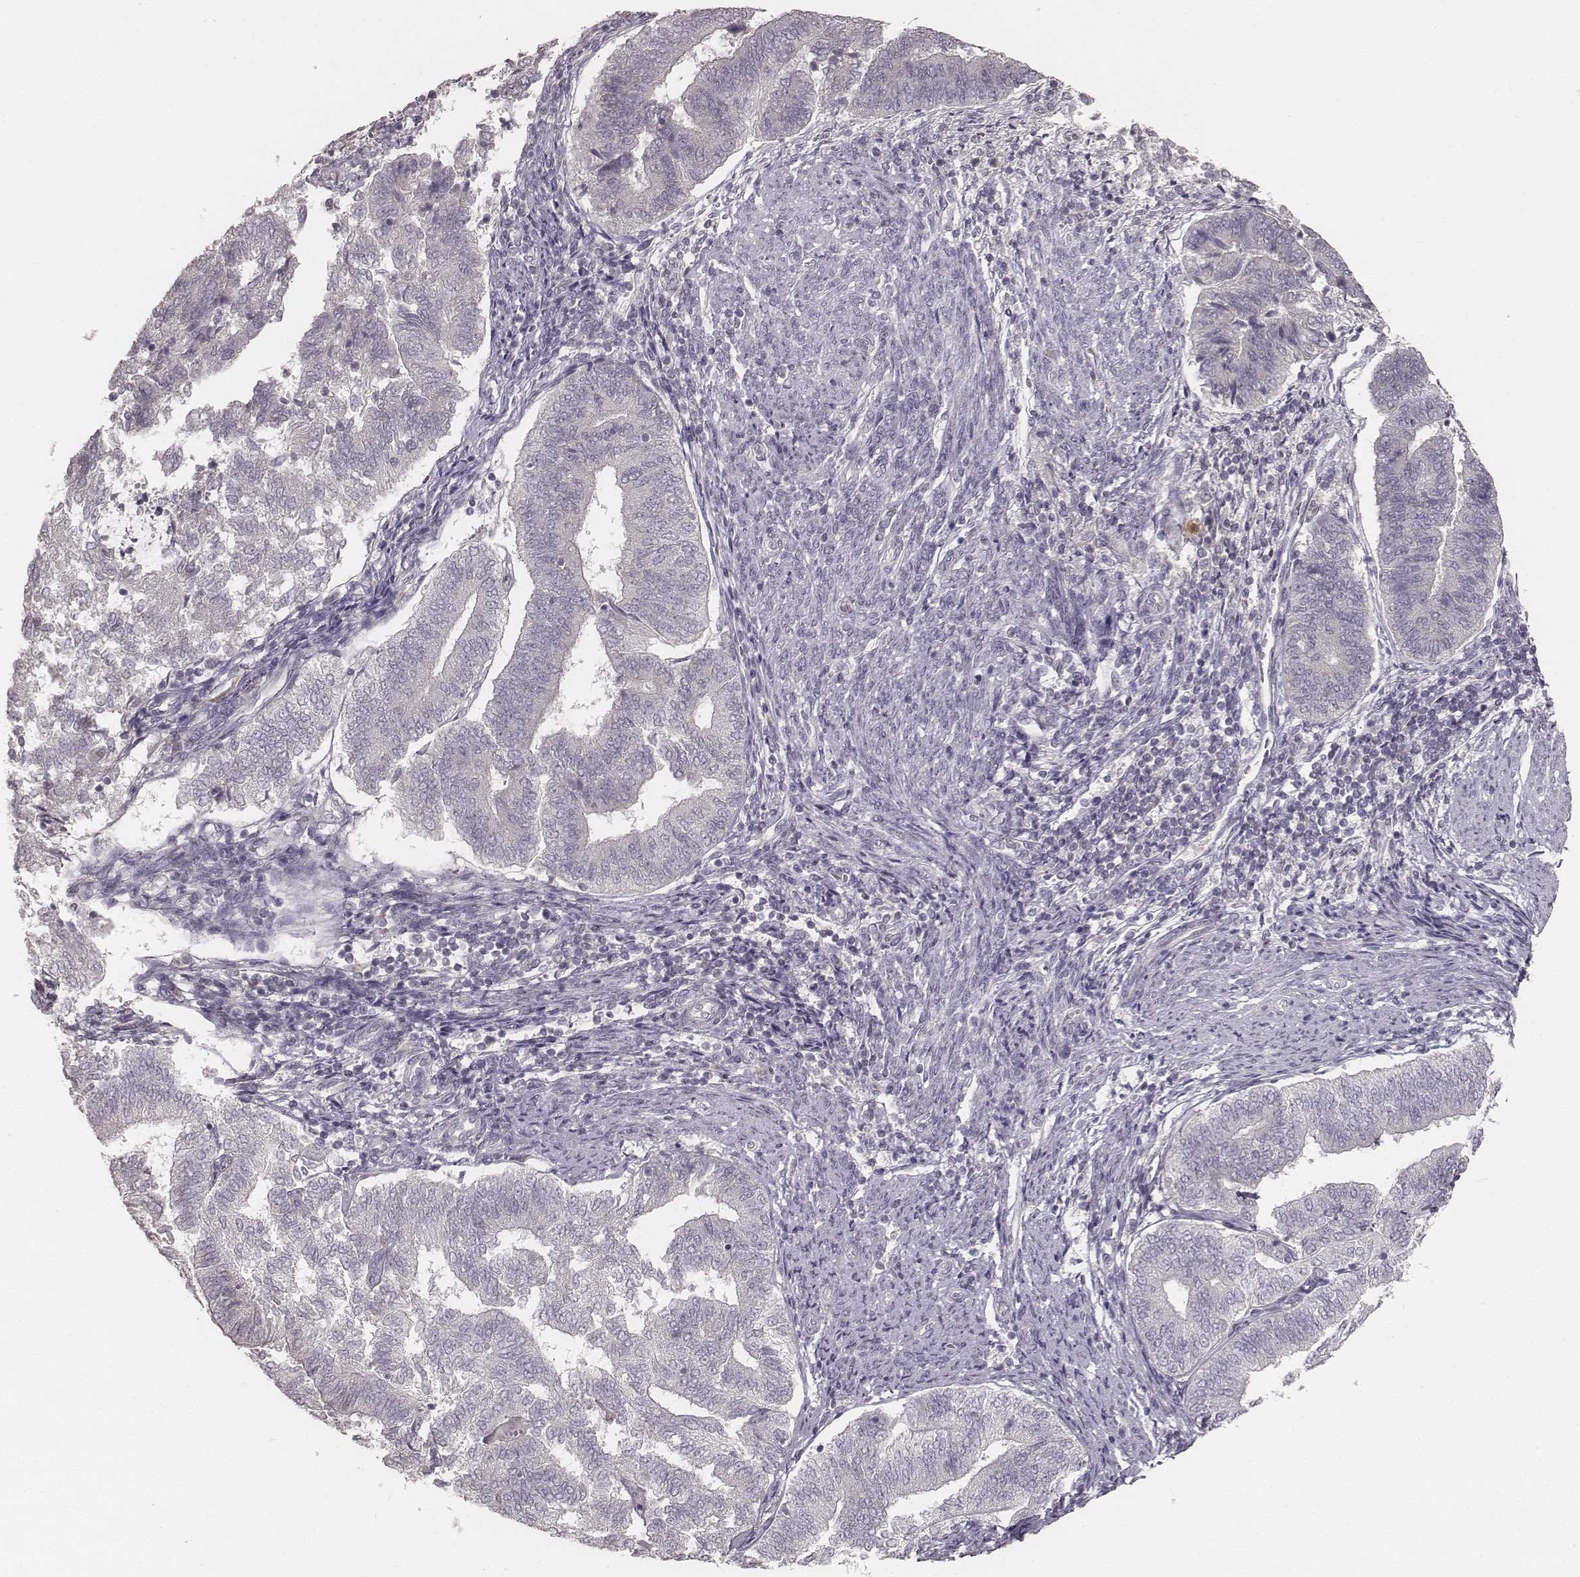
{"staining": {"intensity": "negative", "quantity": "none", "location": "none"}, "tissue": "endometrial cancer", "cell_type": "Tumor cells", "image_type": "cancer", "snomed": [{"axis": "morphology", "description": "Adenocarcinoma, NOS"}, {"axis": "topography", "description": "Endometrium"}], "caption": "This is an IHC image of human endometrial cancer. There is no staining in tumor cells.", "gene": "LY6K", "patient": {"sex": "female", "age": 65}}